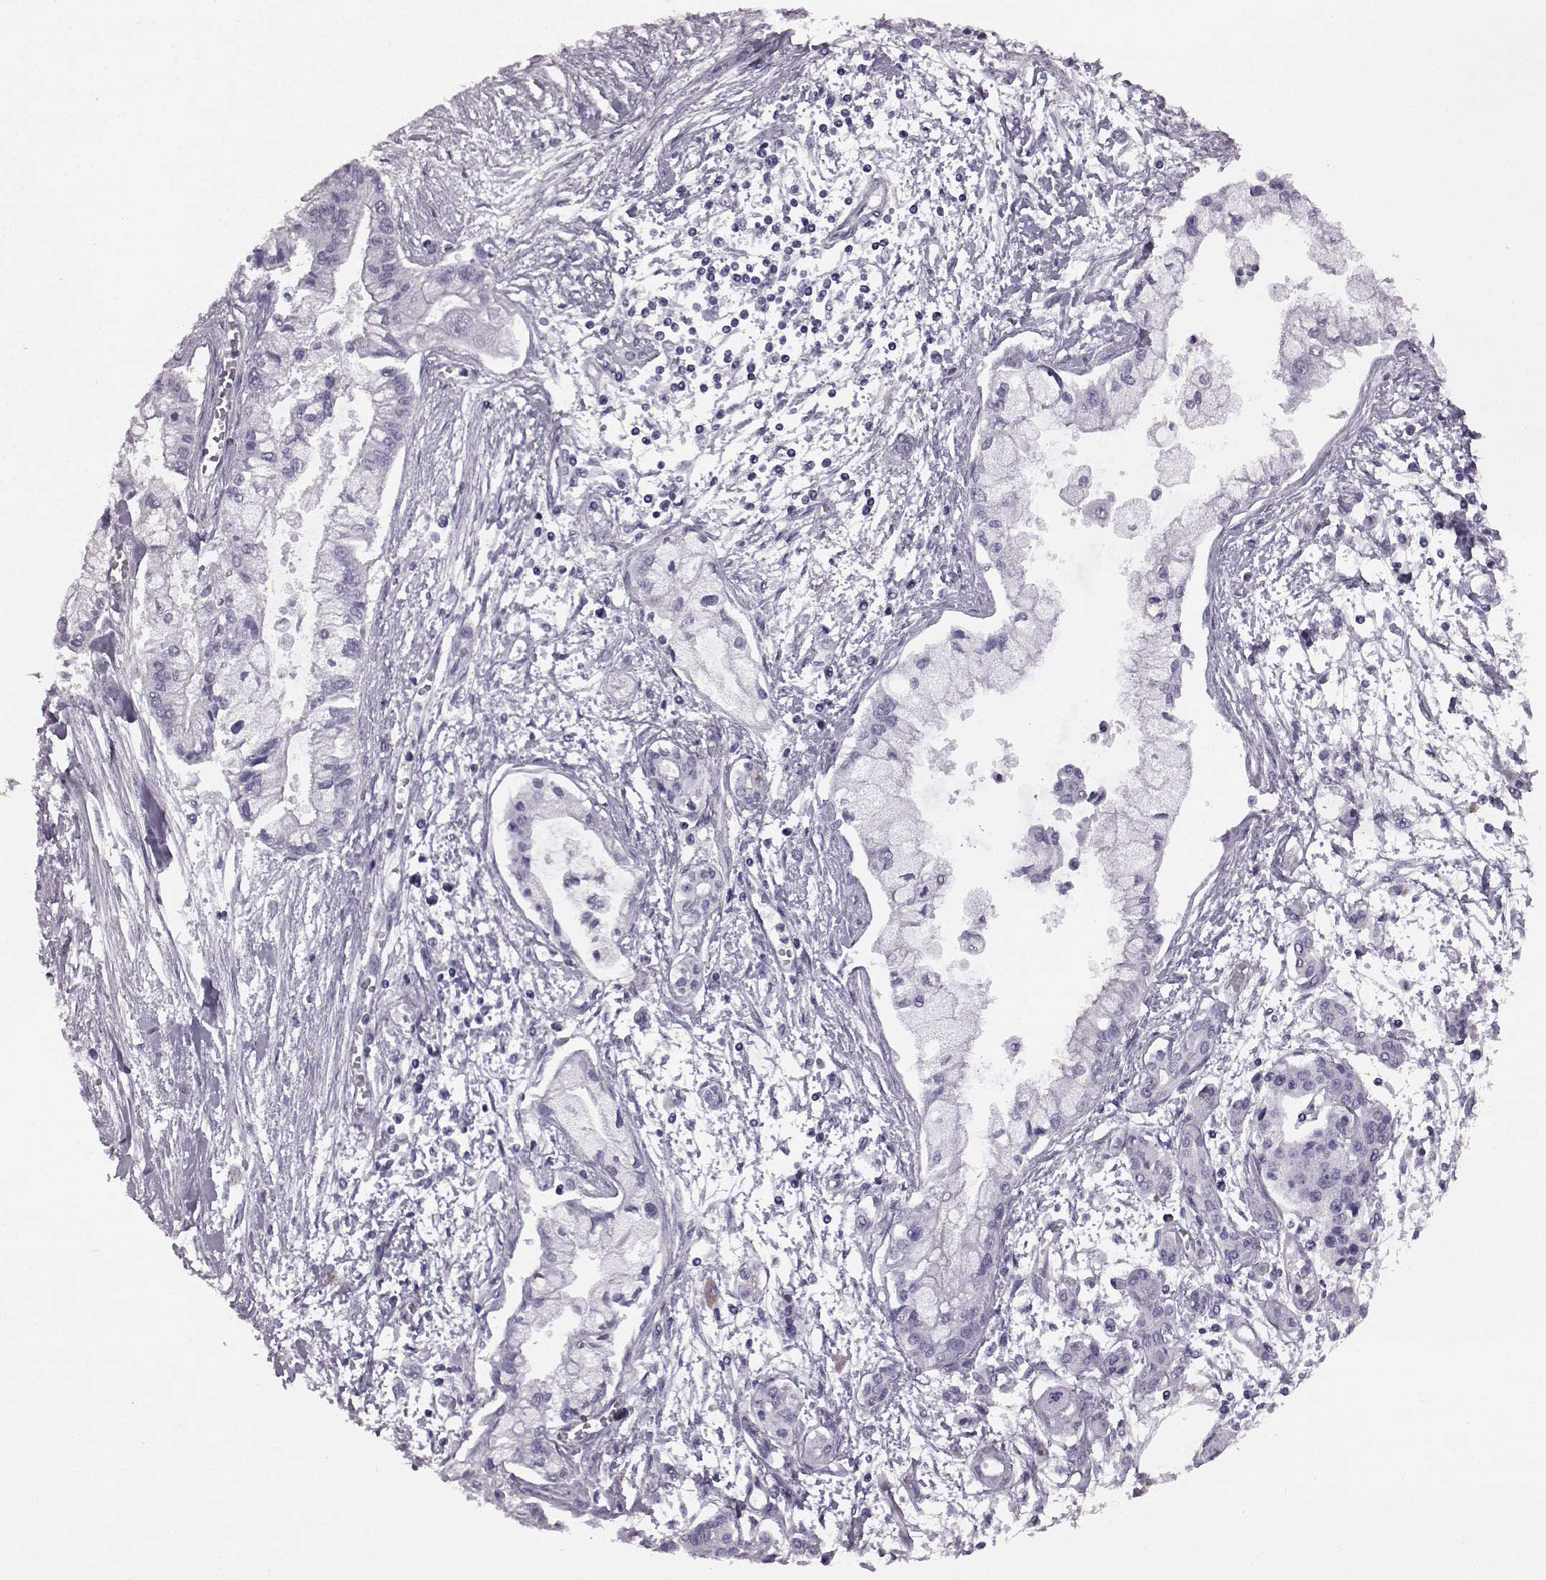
{"staining": {"intensity": "negative", "quantity": "none", "location": "none"}, "tissue": "pancreatic cancer", "cell_type": "Tumor cells", "image_type": "cancer", "snomed": [{"axis": "morphology", "description": "Adenocarcinoma, NOS"}, {"axis": "topography", "description": "Pancreas"}], "caption": "An immunohistochemistry (IHC) micrograph of pancreatic cancer is shown. There is no staining in tumor cells of pancreatic cancer.", "gene": "PRPH2", "patient": {"sex": "male", "age": 54}}